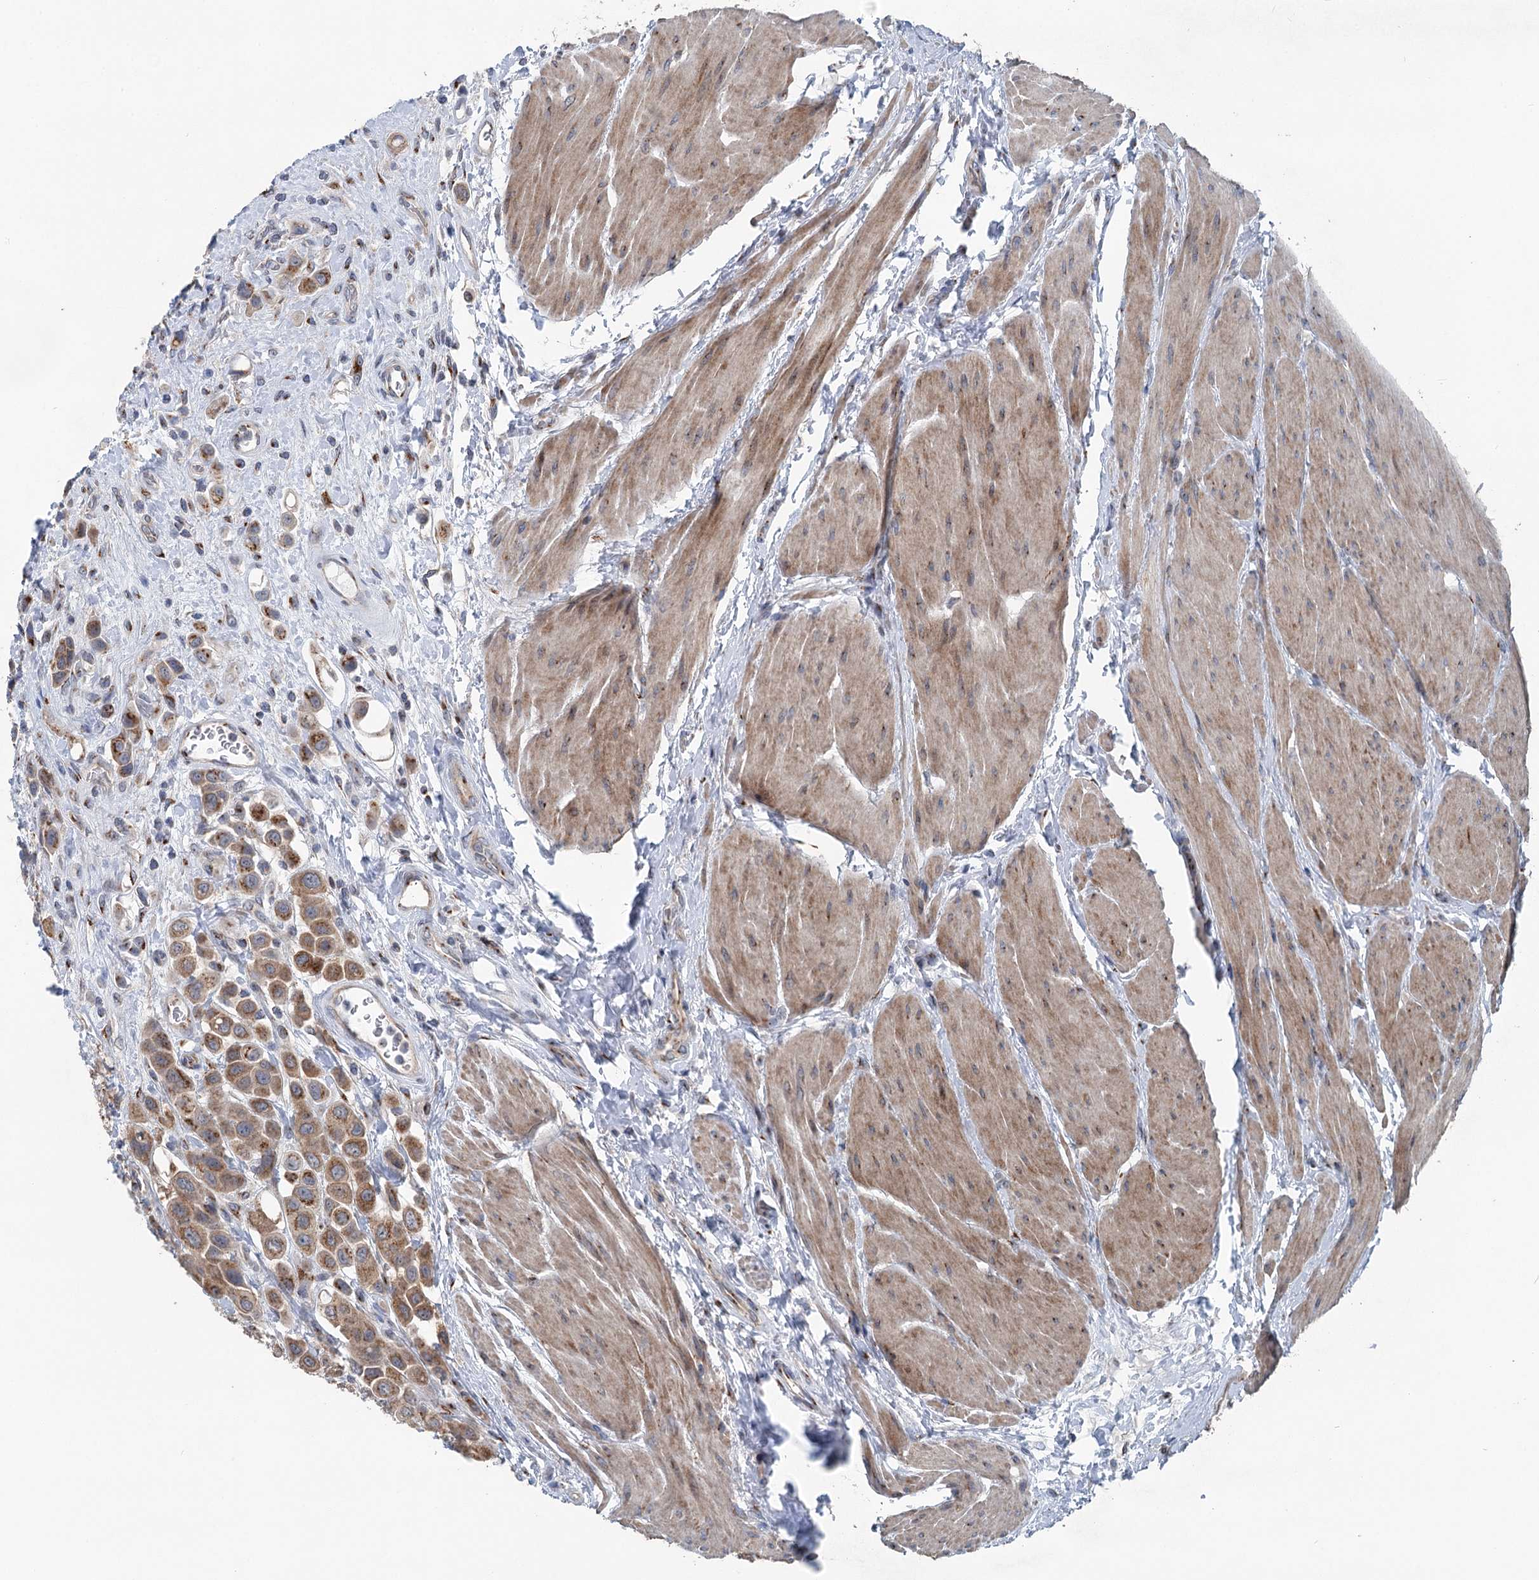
{"staining": {"intensity": "moderate", "quantity": ">75%", "location": "cytoplasmic/membranous"}, "tissue": "urothelial cancer", "cell_type": "Tumor cells", "image_type": "cancer", "snomed": [{"axis": "morphology", "description": "Urothelial carcinoma, High grade"}, {"axis": "topography", "description": "Urinary bladder"}], "caption": "IHC of urothelial cancer displays medium levels of moderate cytoplasmic/membranous staining in about >75% of tumor cells.", "gene": "ITIH5", "patient": {"sex": "male", "age": 50}}